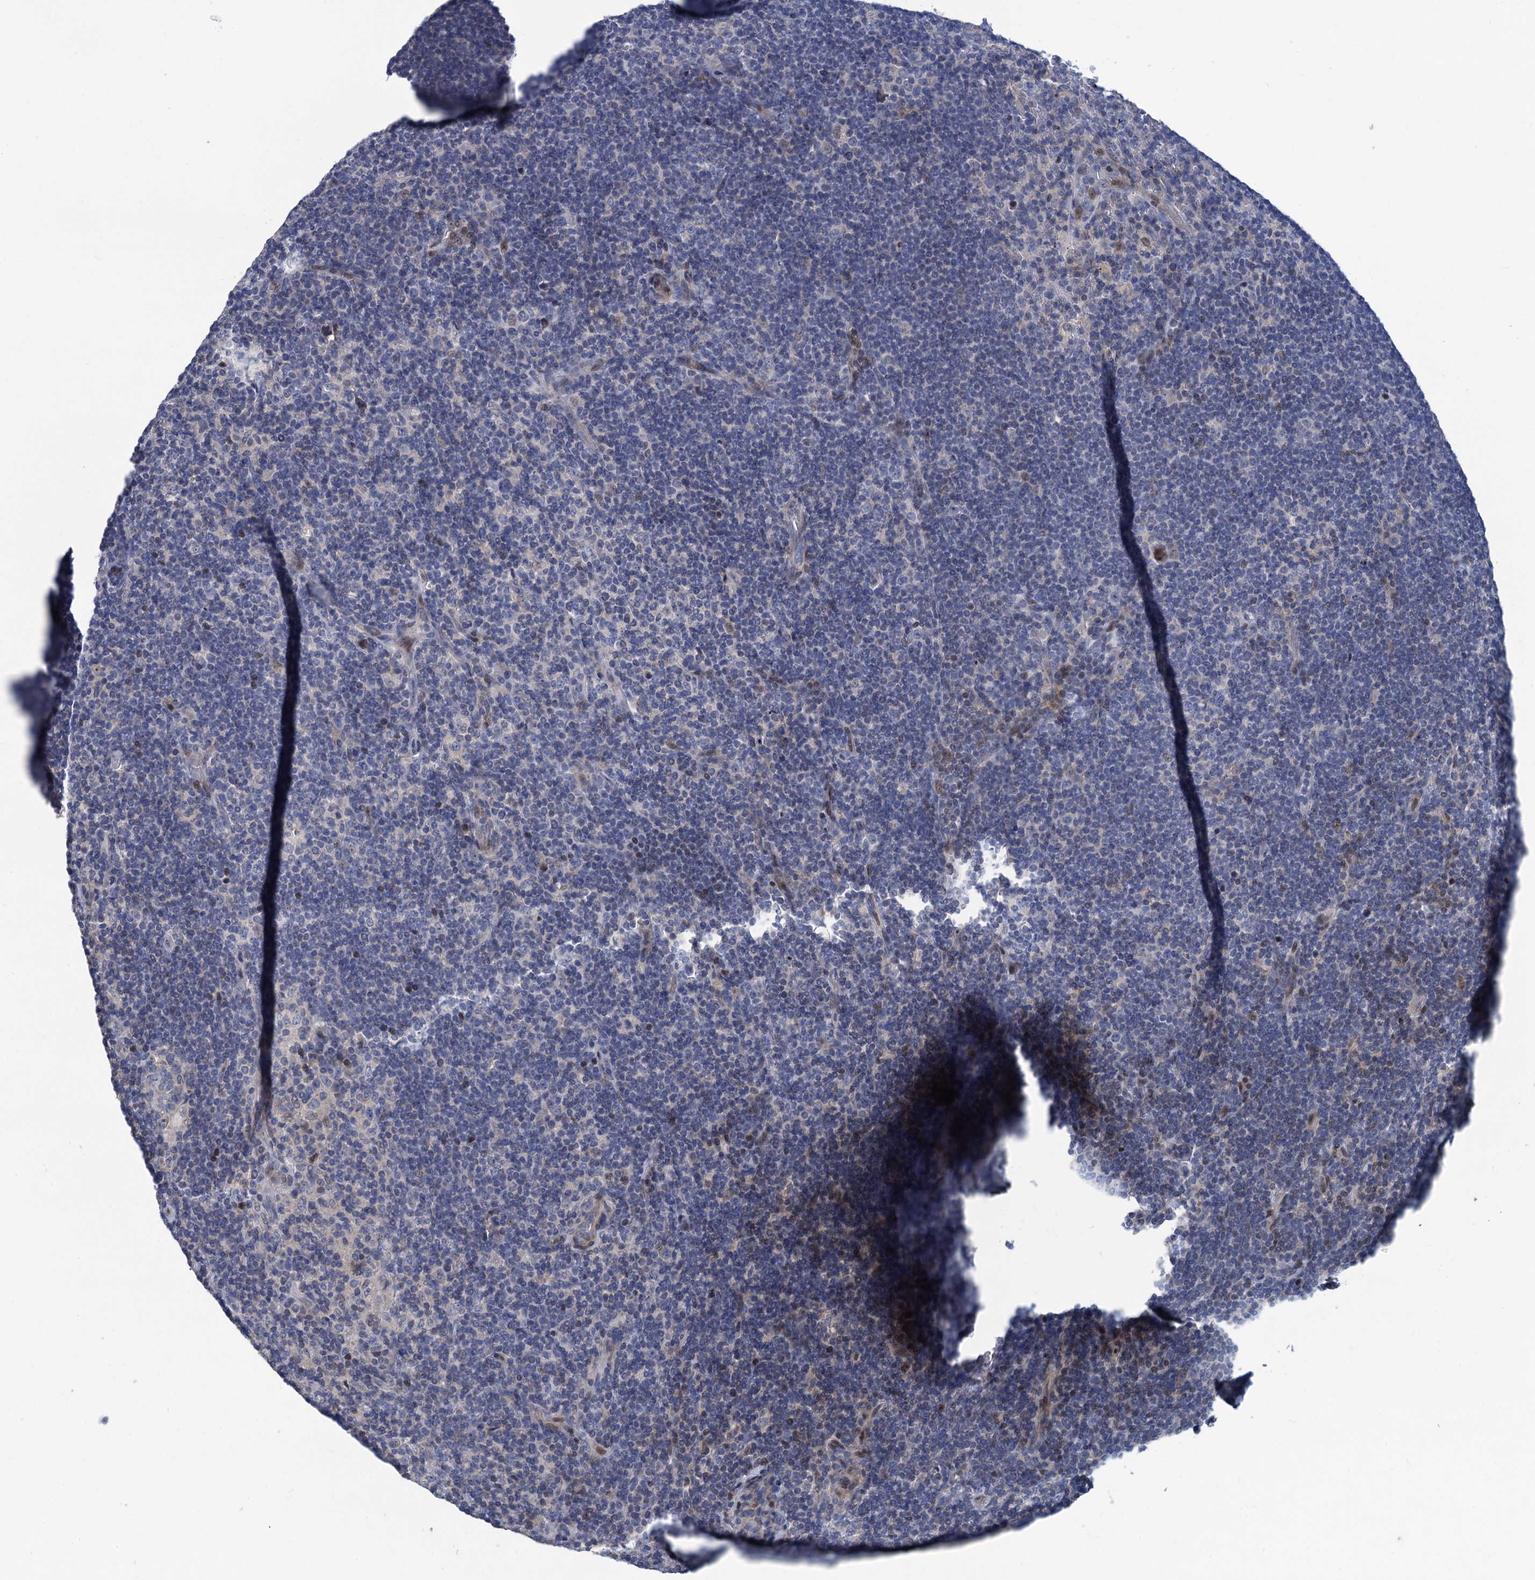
{"staining": {"intensity": "negative", "quantity": "none", "location": "none"}, "tissue": "lymphoma", "cell_type": "Tumor cells", "image_type": "cancer", "snomed": [{"axis": "morphology", "description": "Hodgkin's disease, NOS"}, {"axis": "topography", "description": "Lymph node"}], "caption": "Lymphoma was stained to show a protein in brown. There is no significant staining in tumor cells.", "gene": "ESYT3", "patient": {"sex": "female", "age": 57}}